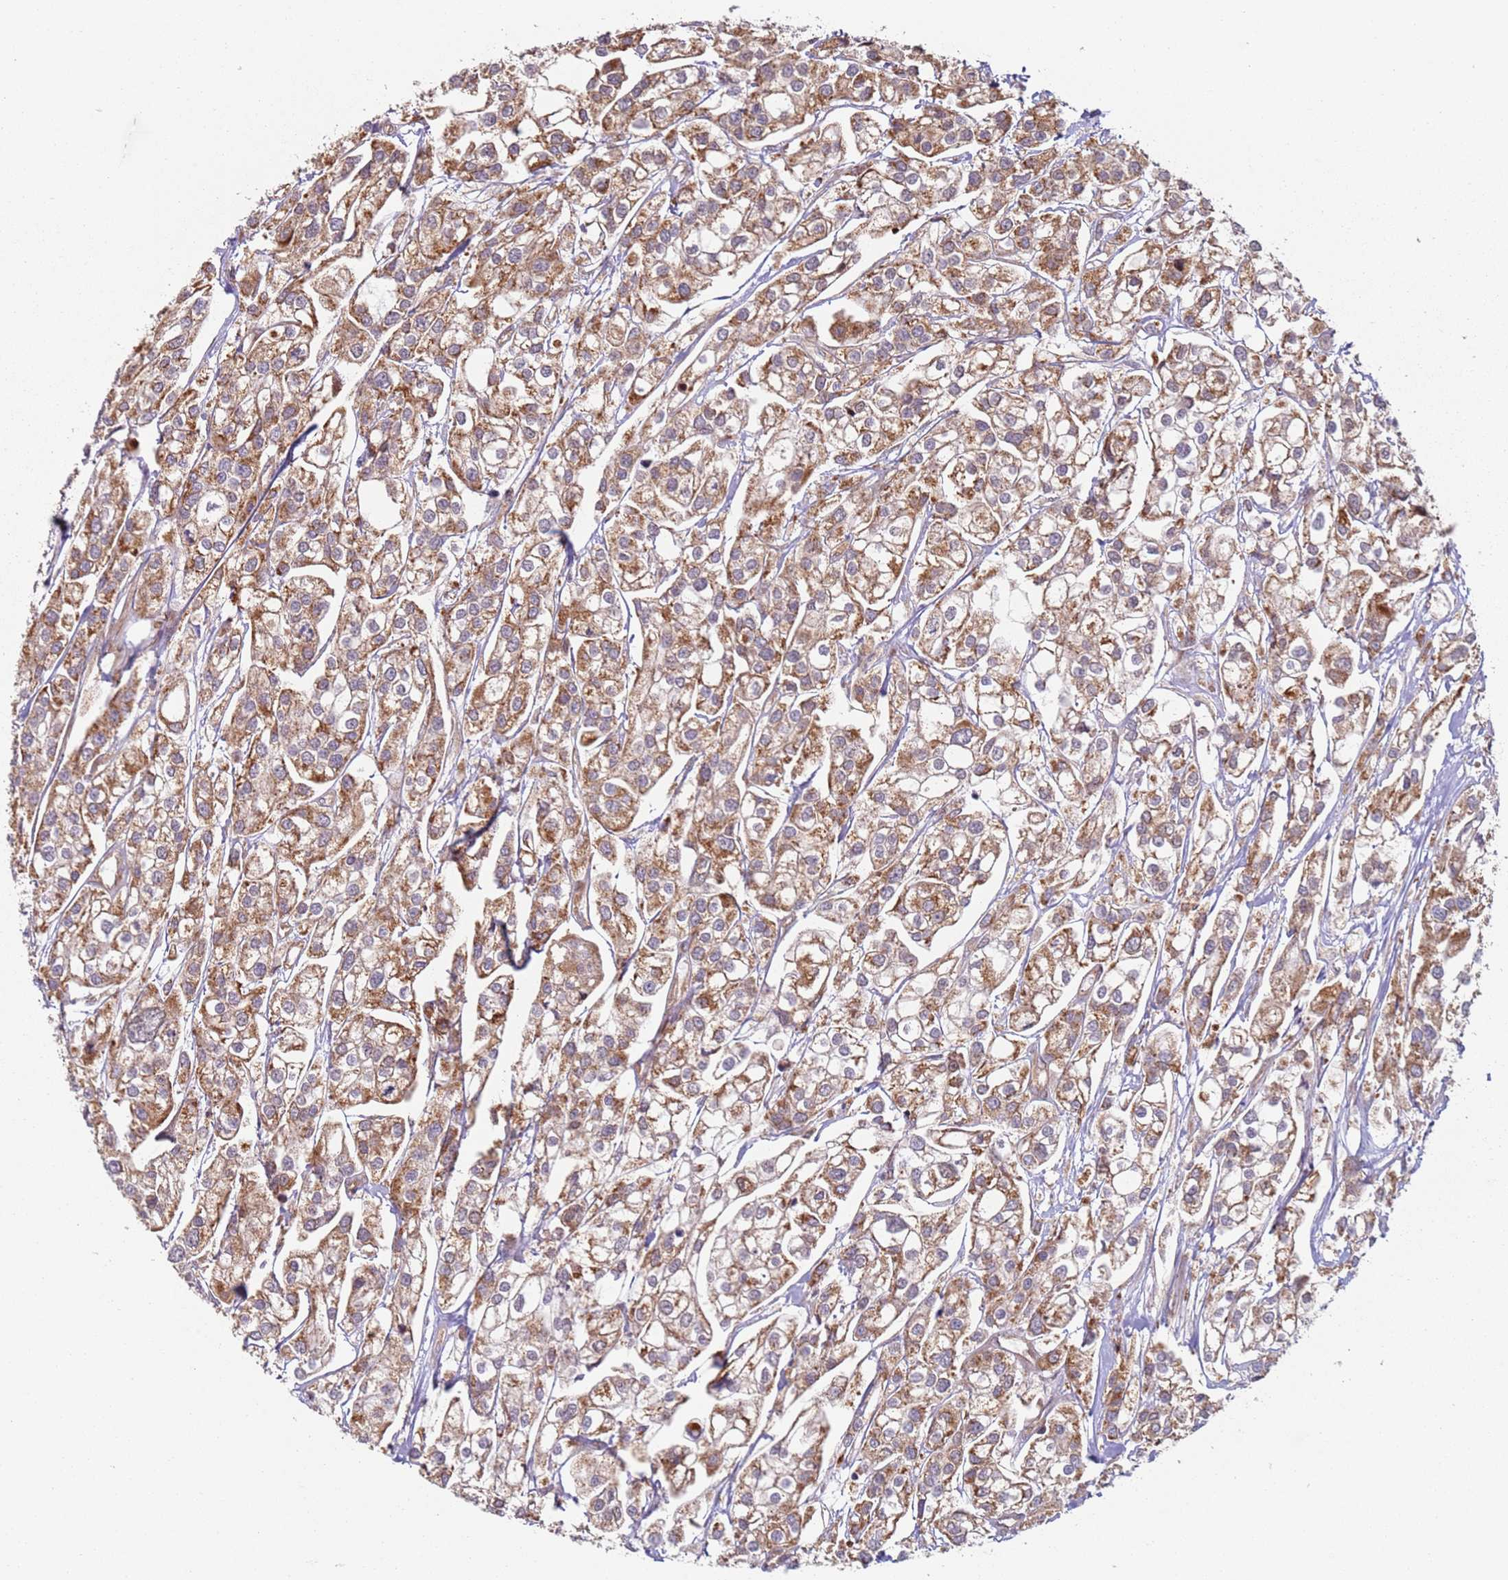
{"staining": {"intensity": "moderate", "quantity": ">75%", "location": "cytoplasmic/membranous"}, "tissue": "urothelial cancer", "cell_type": "Tumor cells", "image_type": "cancer", "snomed": [{"axis": "morphology", "description": "Urothelial carcinoma, High grade"}, {"axis": "topography", "description": "Urinary bladder"}], "caption": "DAB (3,3'-diaminobenzidine) immunohistochemical staining of urothelial cancer reveals moderate cytoplasmic/membranous protein expression in approximately >75% of tumor cells.", "gene": "HNRNPLL", "patient": {"sex": "male", "age": 67}}